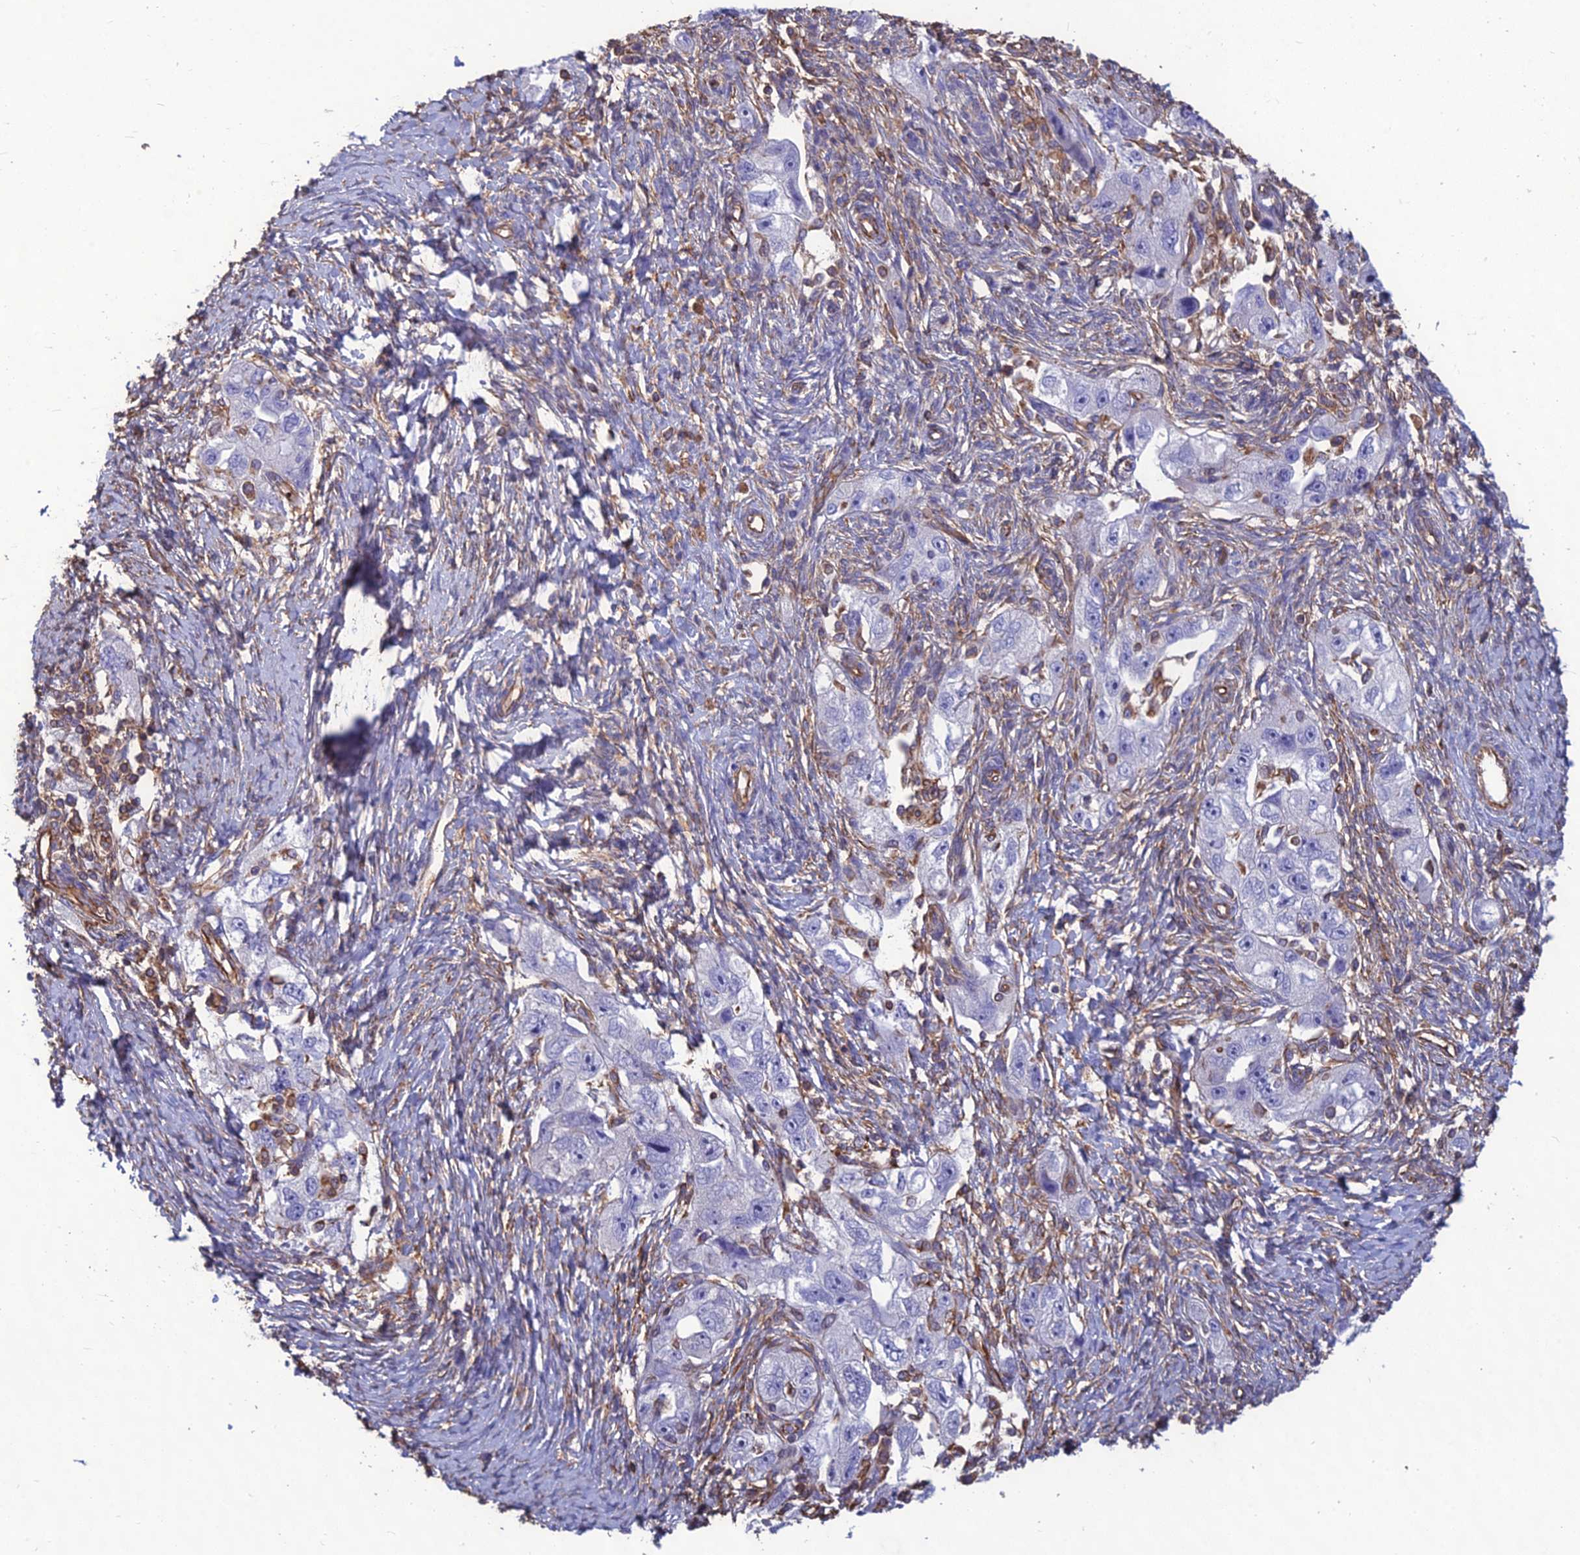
{"staining": {"intensity": "negative", "quantity": "none", "location": "none"}, "tissue": "ovarian cancer", "cell_type": "Tumor cells", "image_type": "cancer", "snomed": [{"axis": "morphology", "description": "Carcinoma, NOS"}, {"axis": "morphology", "description": "Cystadenocarcinoma, serous, NOS"}, {"axis": "topography", "description": "Ovary"}], "caption": "Carcinoma (ovarian) was stained to show a protein in brown. There is no significant positivity in tumor cells.", "gene": "PSMD11", "patient": {"sex": "female", "age": 69}}